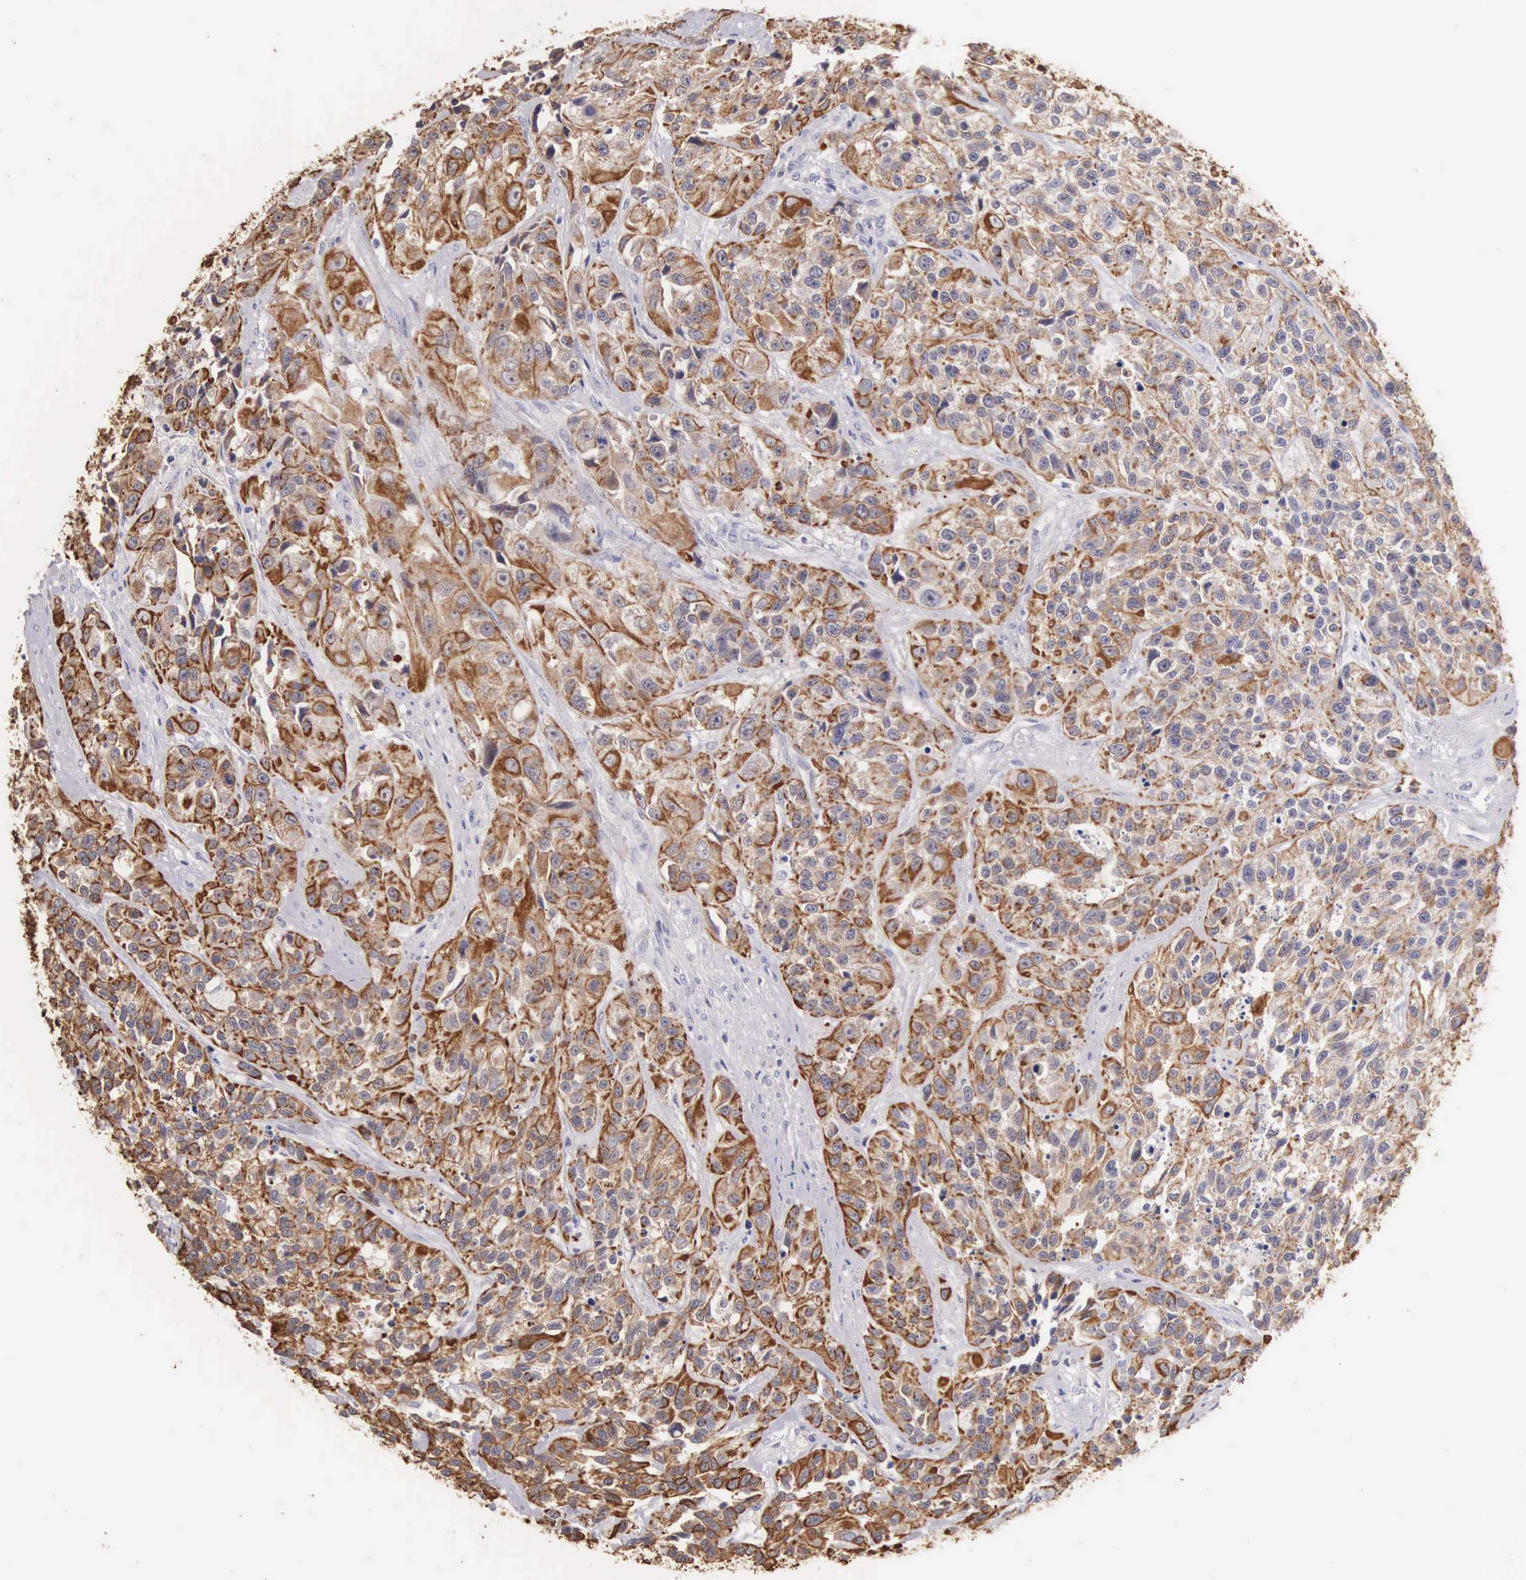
{"staining": {"intensity": "moderate", "quantity": ">75%", "location": "cytoplasmic/membranous"}, "tissue": "urothelial cancer", "cell_type": "Tumor cells", "image_type": "cancer", "snomed": [{"axis": "morphology", "description": "Urothelial carcinoma, High grade"}, {"axis": "topography", "description": "Urinary bladder"}], "caption": "A high-resolution histopathology image shows IHC staining of urothelial cancer, which demonstrates moderate cytoplasmic/membranous positivity in about >75% of tumor cells.", "gene": "PIR", "patient": {"sex": "female", "age": 81}}